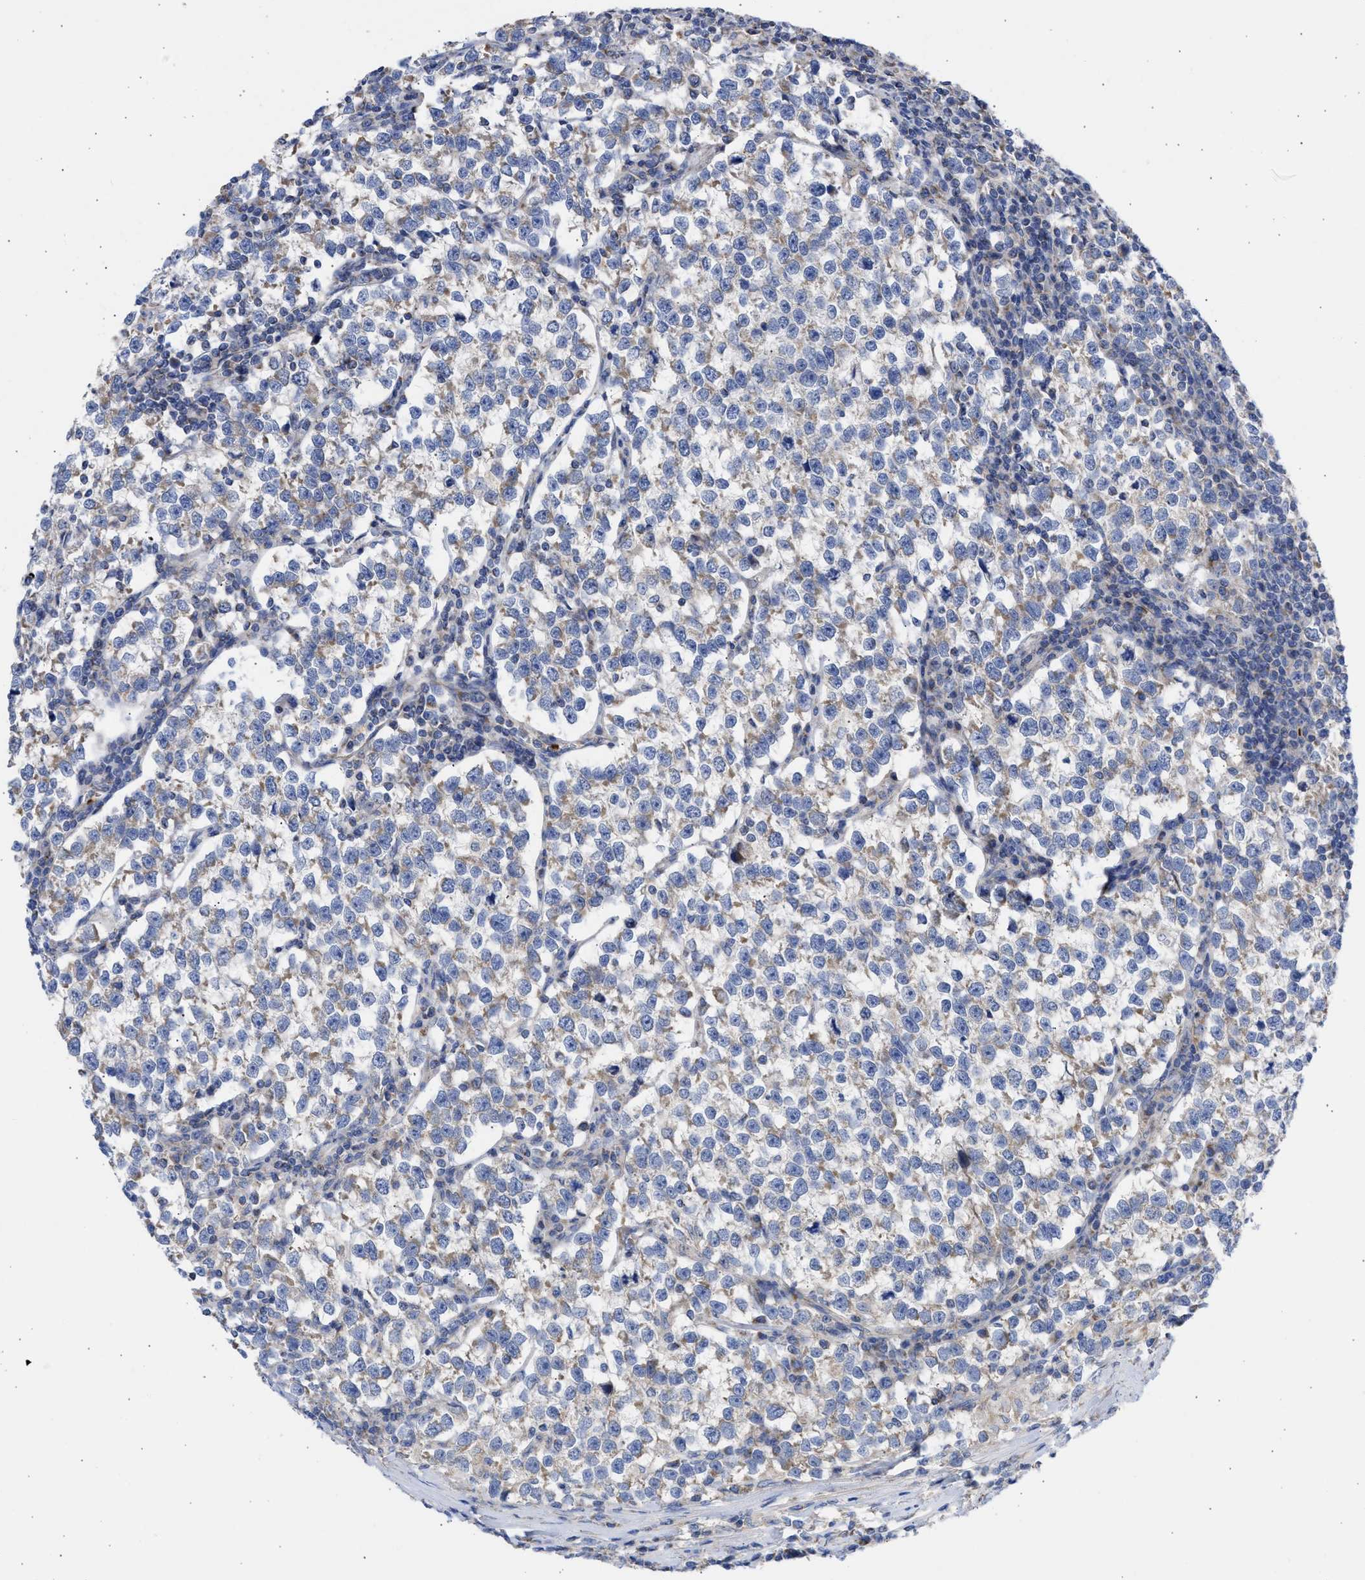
{"staining": {"intensity": "weak", "quantity": ">75%", "location": "cytoplasmic/membranous"}, "tissue": "testis cancer", "cell_type": "Tumor cells", "image_type": "cancer", "snomed": [{"axis": "morphology", "description": "Normal tissue, NOS"}, {"axis": "morphology", "description": "Seminoma, NOS"}, {"axis": "topography", "description": "Testis"}], "caption": "A photomicrograph of testis cancer (seminoma) stained for a protein demonstrates weak cytoplasmic/membranous brown staining in tumor cells.", "gene": "BTG3", "patient": {"sex": "male", "age": 43}}